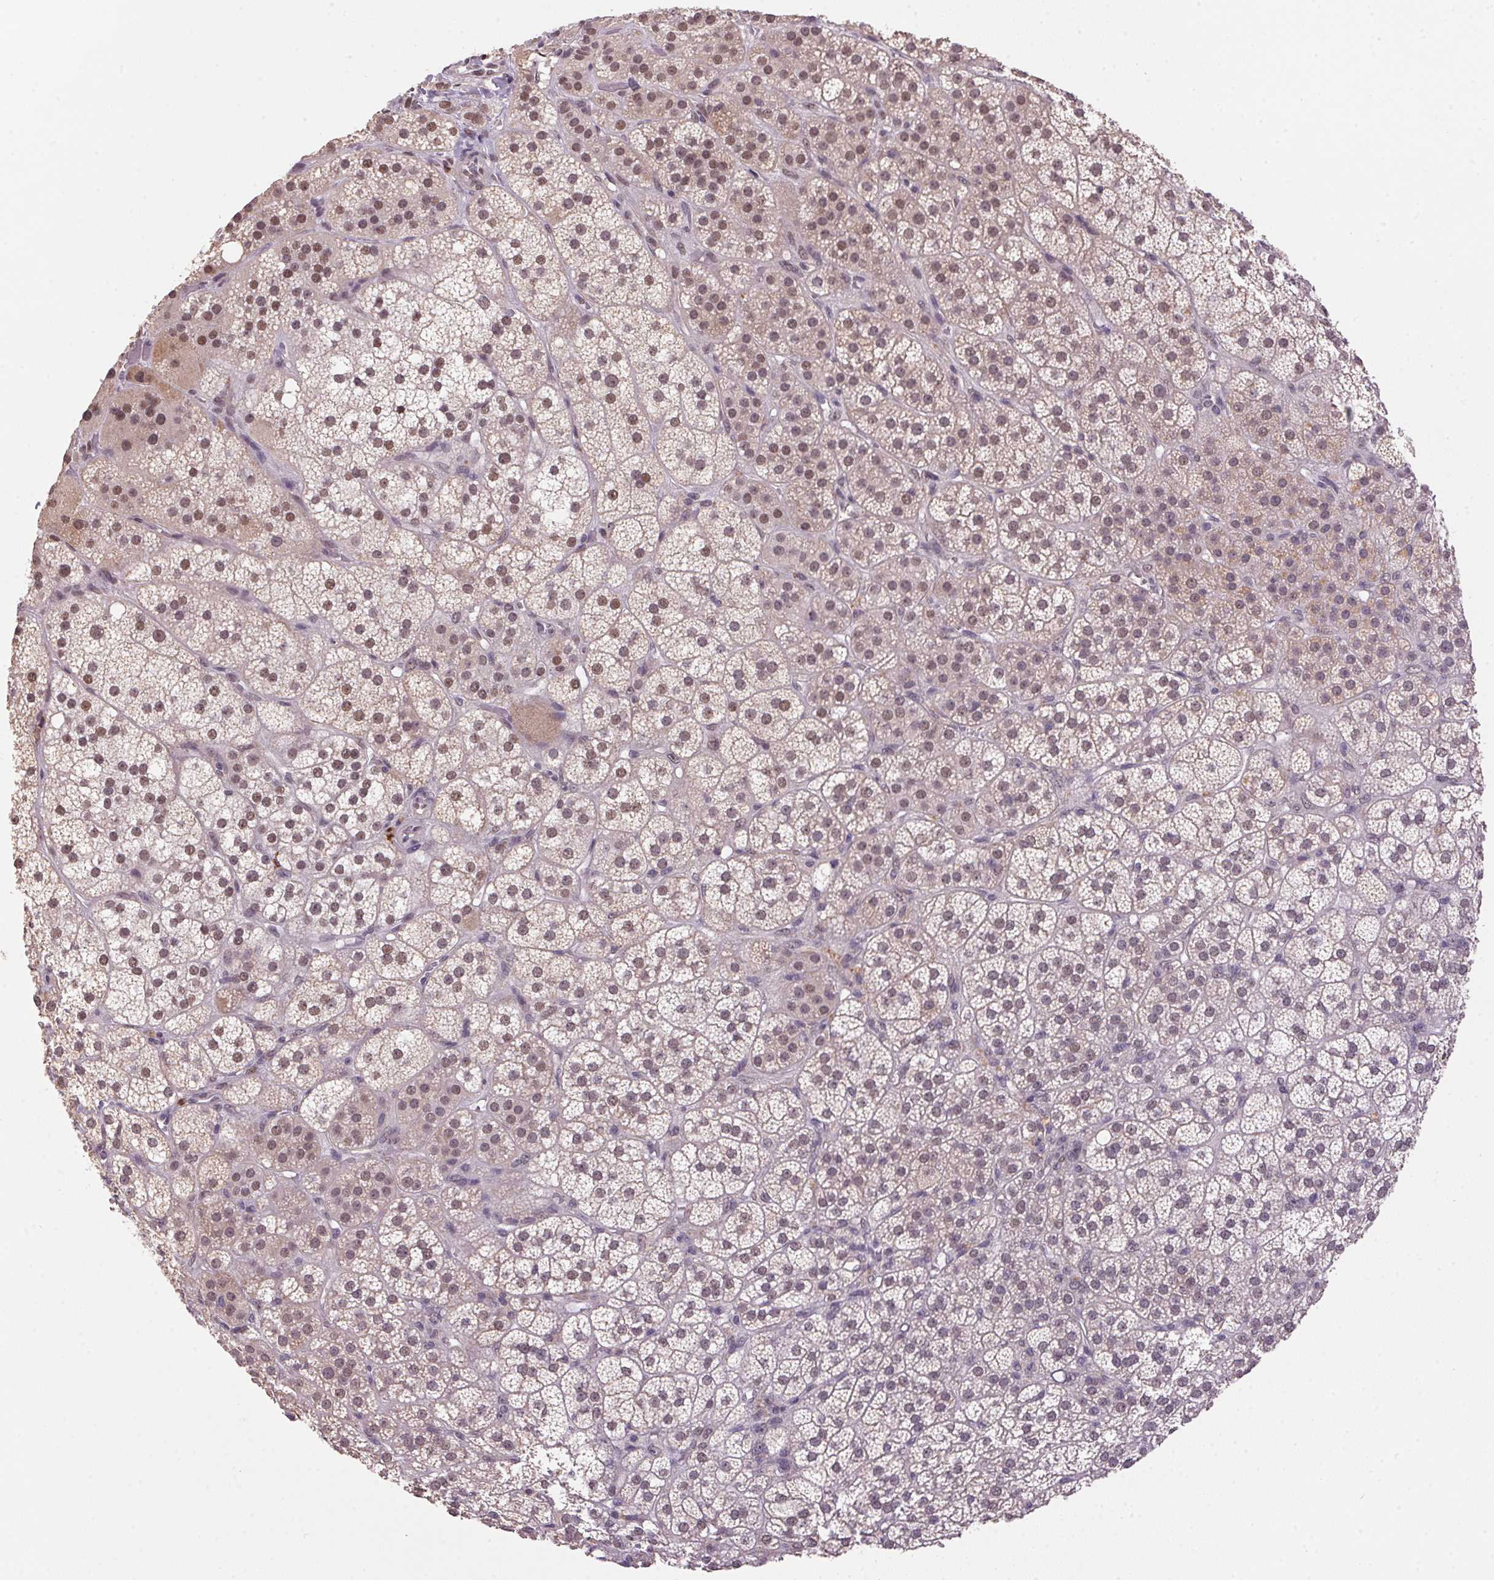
{"staining": {"intensity": "moderate", "quantity": ">75%", "location": "cytoplasmic/membranous,nuclear"}, "tissue": "adrenal gland", "cell_type": "Glandular cells", "image_type": "normal", "snomed": [{"axis": "morphology", "description": "Normal tissue, NOS"}, {"axis": "topography", "description": "Adrenal gland"}], "caption": "This histopathology image shows immunohistochemistry (IHC) staining of normal adrenal gland, with medium moderate cytoplasmic/membranous,nuclear staining in about >75% of glandular cells.", "gene": "ZBTB4", "patient": {"sex": "female", "age": 60}}